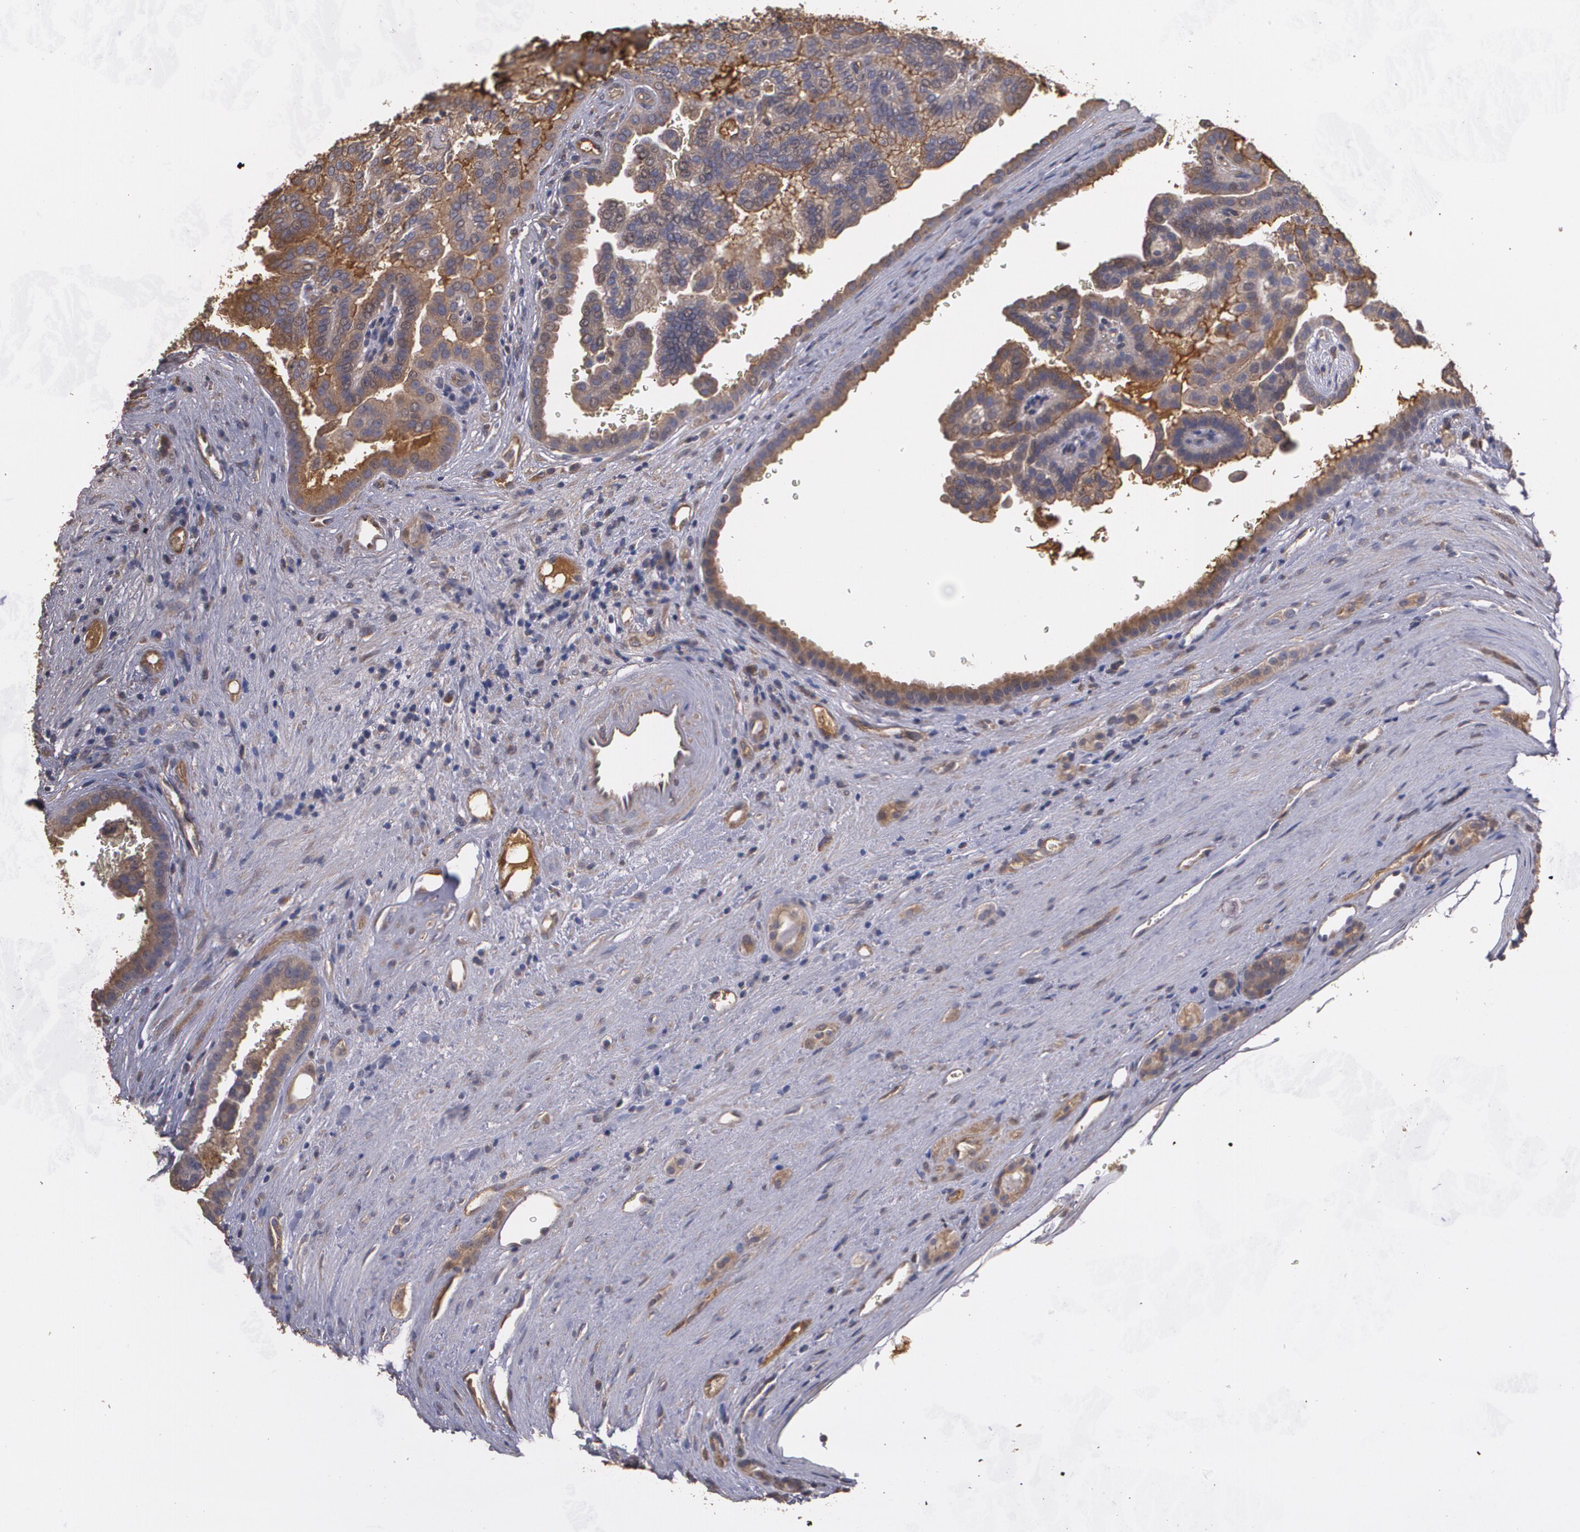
{"staining": {"intensity": "moderate", "quantity": ">75%", "location": "cytoplasmic/membranous"}, "tissue": "renal cancer", "cell_type": "Tumor cells", "image_type": "cancer", "snomed": [{"axis": "morphology", "description": "Adenocarcinoma, NOS"}, {"axis": "topography", "description": "Kidney"}], "caption": "High-magnification brightfield microscopy of renal adenocarcinoma stained with DAB (brown) and counterstained with hematoxylin (blue). tumor cells exhibit moderate cytoplasmic/membranous staining is appreciated in about>75% of cells.", "gene": "PON1", "patient": {"sex": "male", "age": 61}}